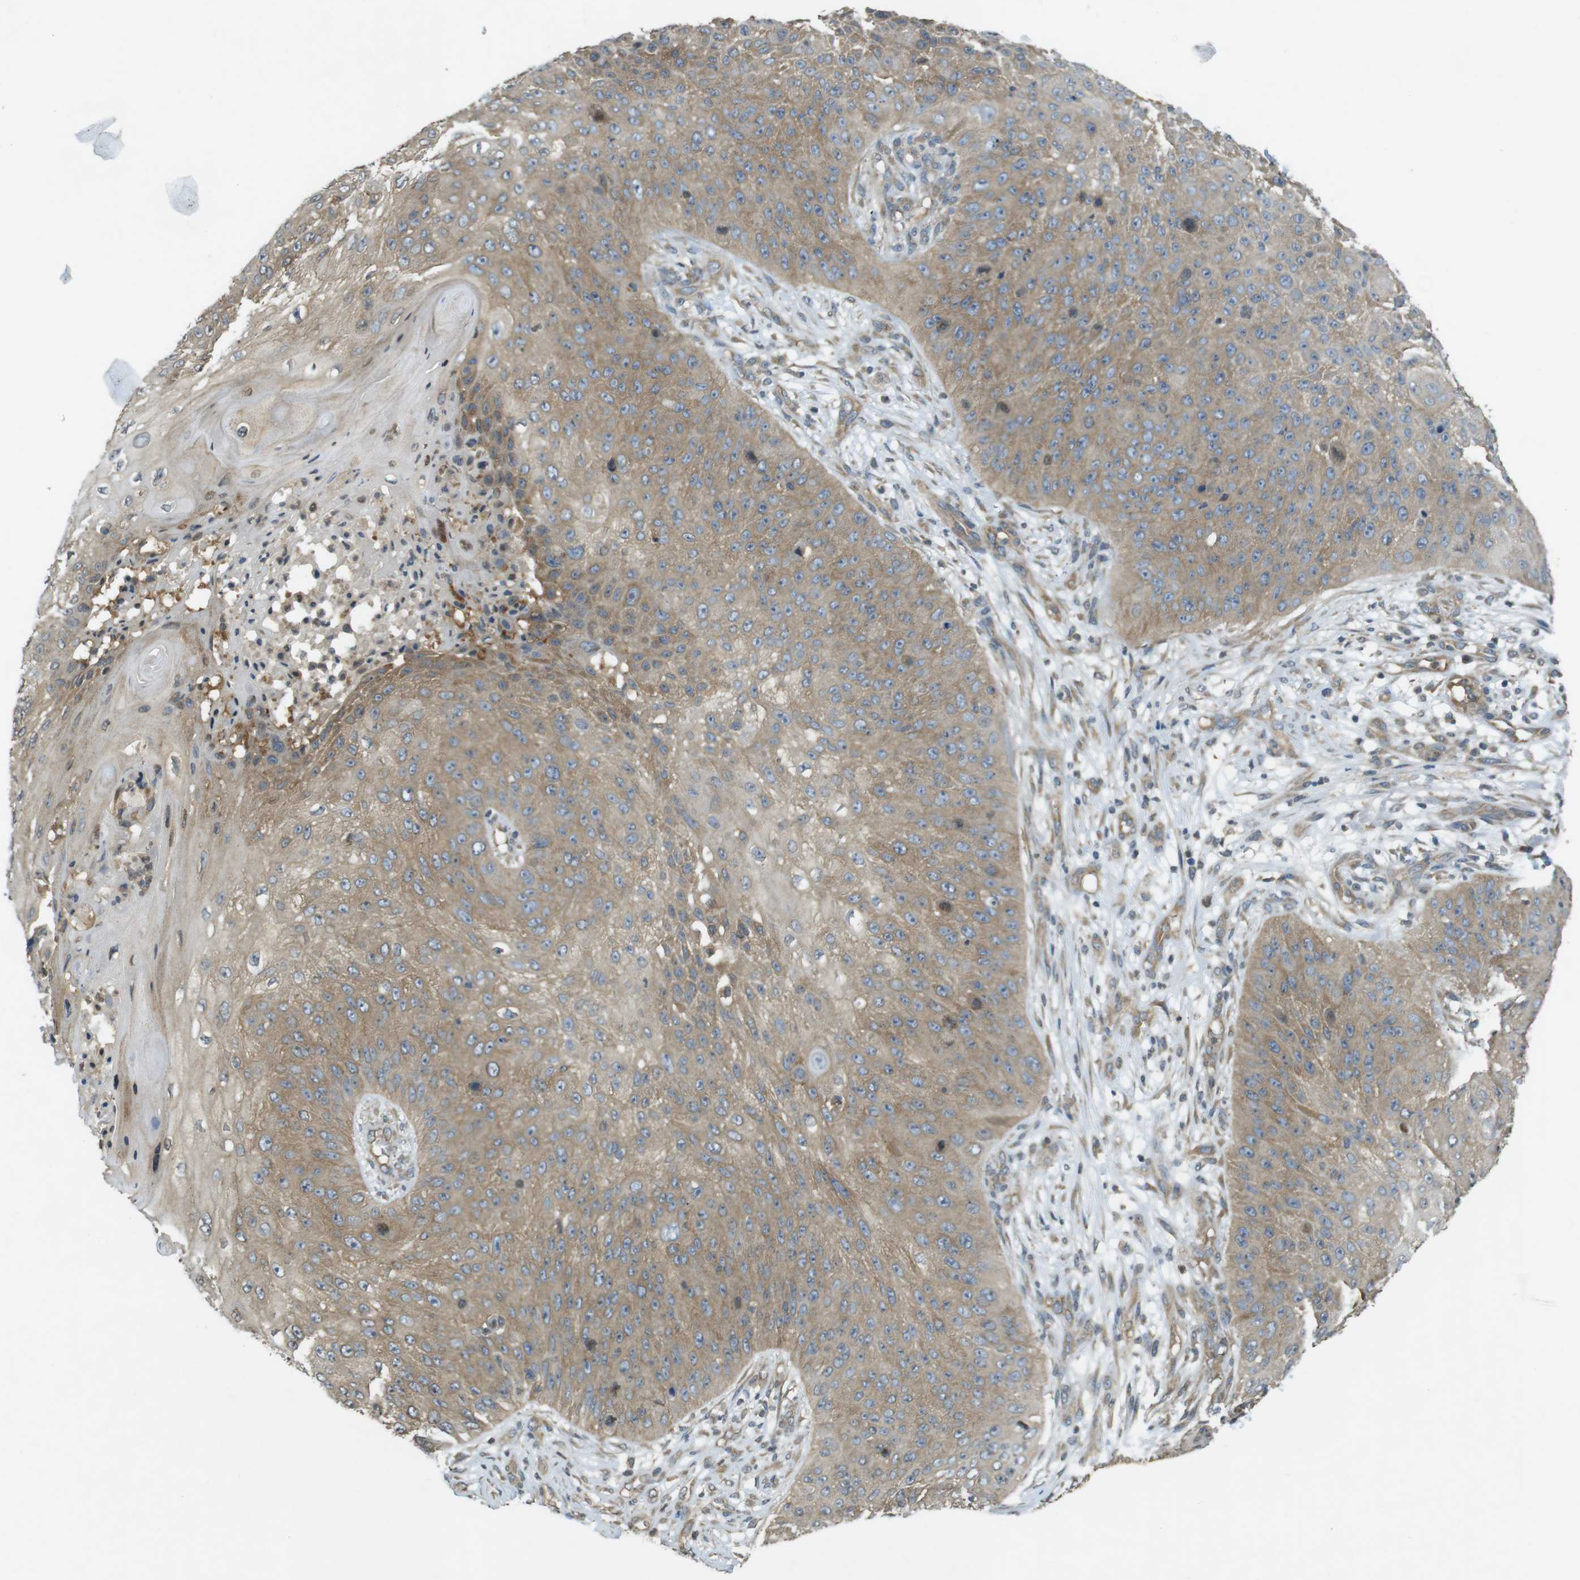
{"staining": {"intensity": "moderate", "quantity": ">75%", "location": "cytoplasmic/membranous"}, "tissue": "skin cancer", "cell_type": "Tumor cells", "image_type": "cancer", "snomed": [{"axis": "morphology", "description": "Squamous cell carcinoma, NOS"}, {"axis": "topography", "description": "Skin"}], "caption": "High-magnification brightfield microscopy of skin cancer stained with DAB (3,3'-diaminobenzidine) (brown) and counterstained with hematoxylin (blue). tumor cells exhibit moderate cytoplasmic/membranous staining is seen in about>75% of cells. The protein of interest is shown in brown color, while the nuclei are stained blue.", "gene": "KIF5B", "patient": {"sex": "female", "age": 80}}